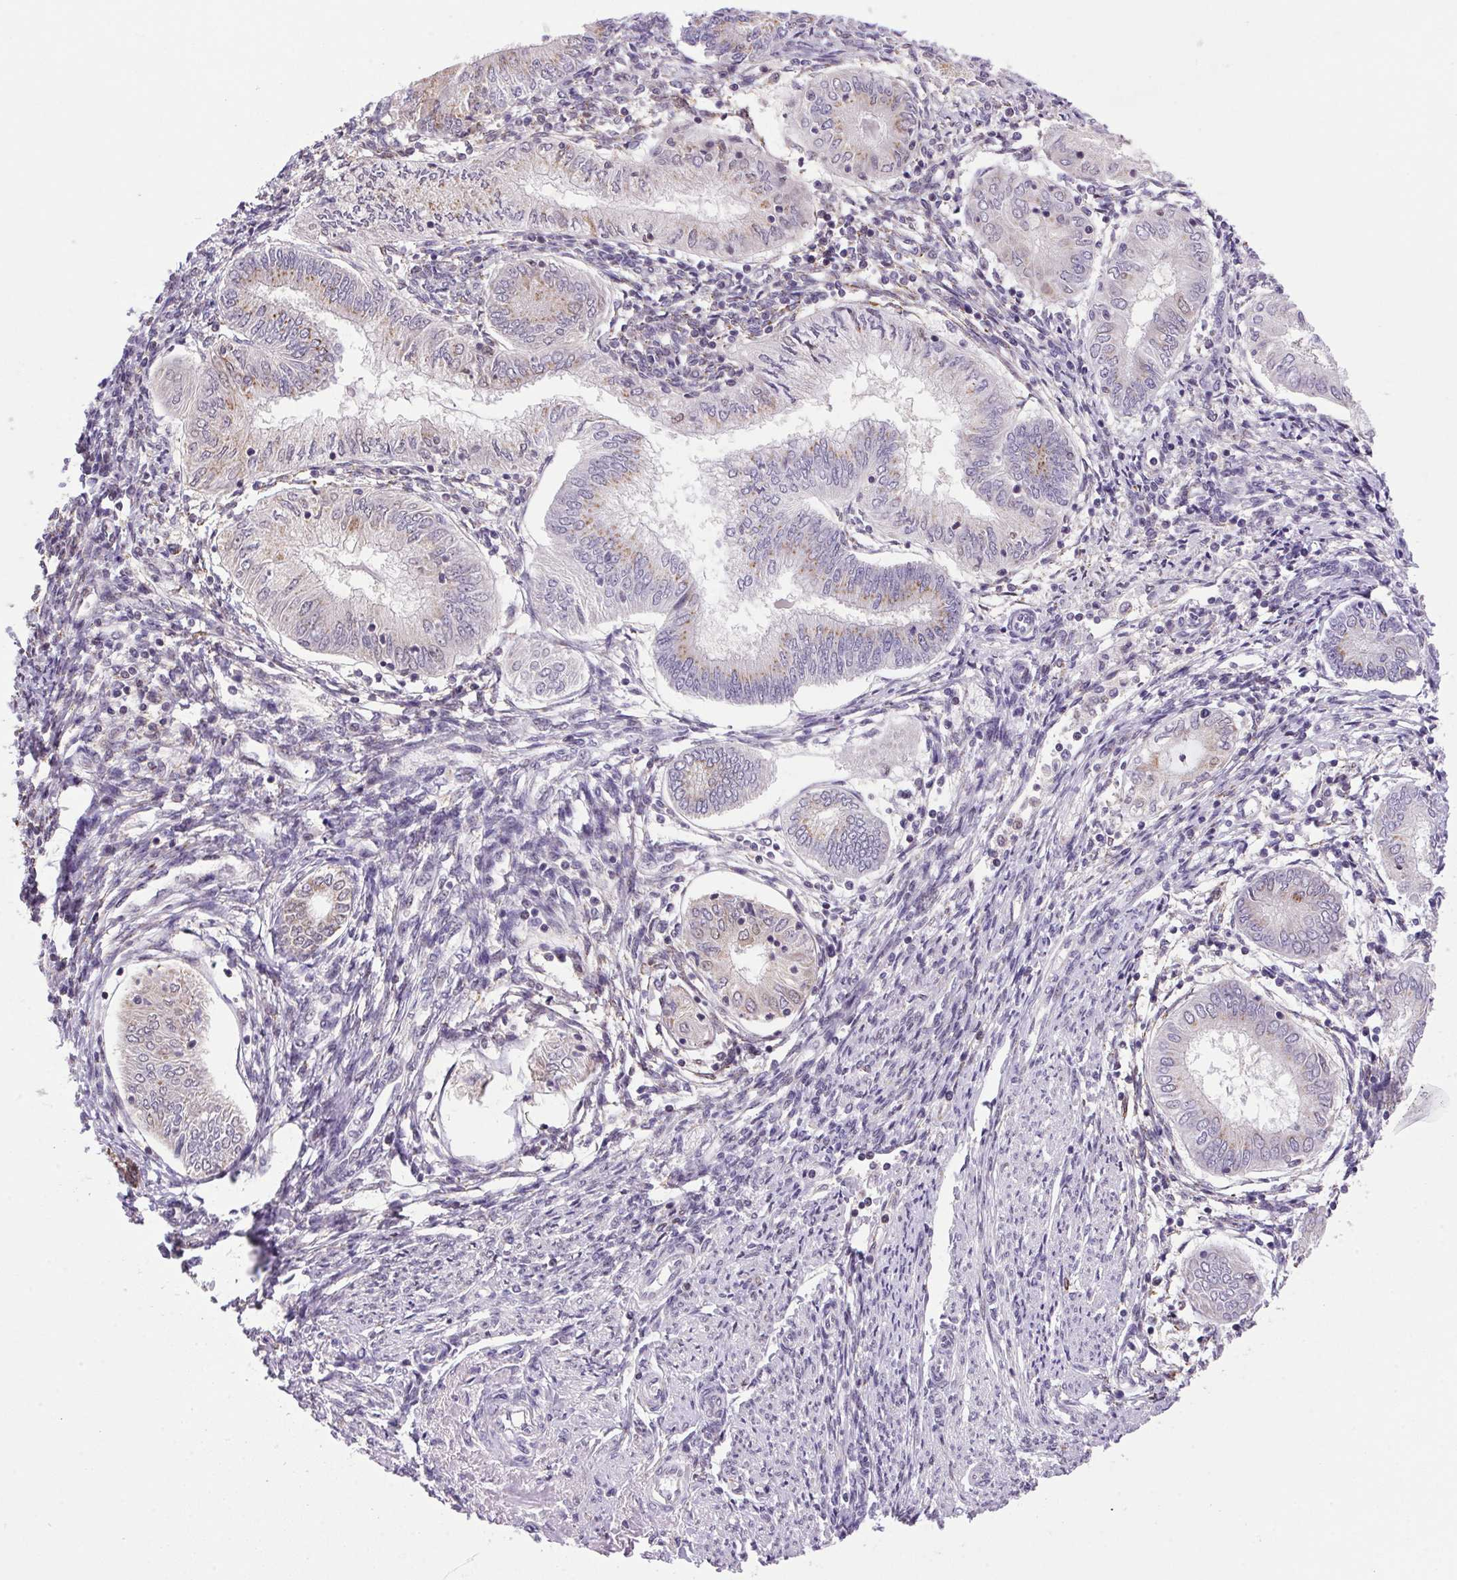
{"staining": {"intensity": "moderate", "quantity": "25%-75%", "location": "cytoplasmic/membranous"}, "tissue": "endometrial cancer", "cell_type": "Tumor cells", "image_type": "cancer", "snomed": [{"axis": "morphology", "description": "Adenocarcinoma, NOS"}, {"axis": "topography", "description": "Endometrium"}], "caption": "Moderate cytoplasmic/membranous expression for a protein is identified in approximately 25%-75% of tumor cells of endometrial cancer using immunohistochemistry.", "gene": "AKR1E2", "patient": {"sex": "female", "age": 68}}